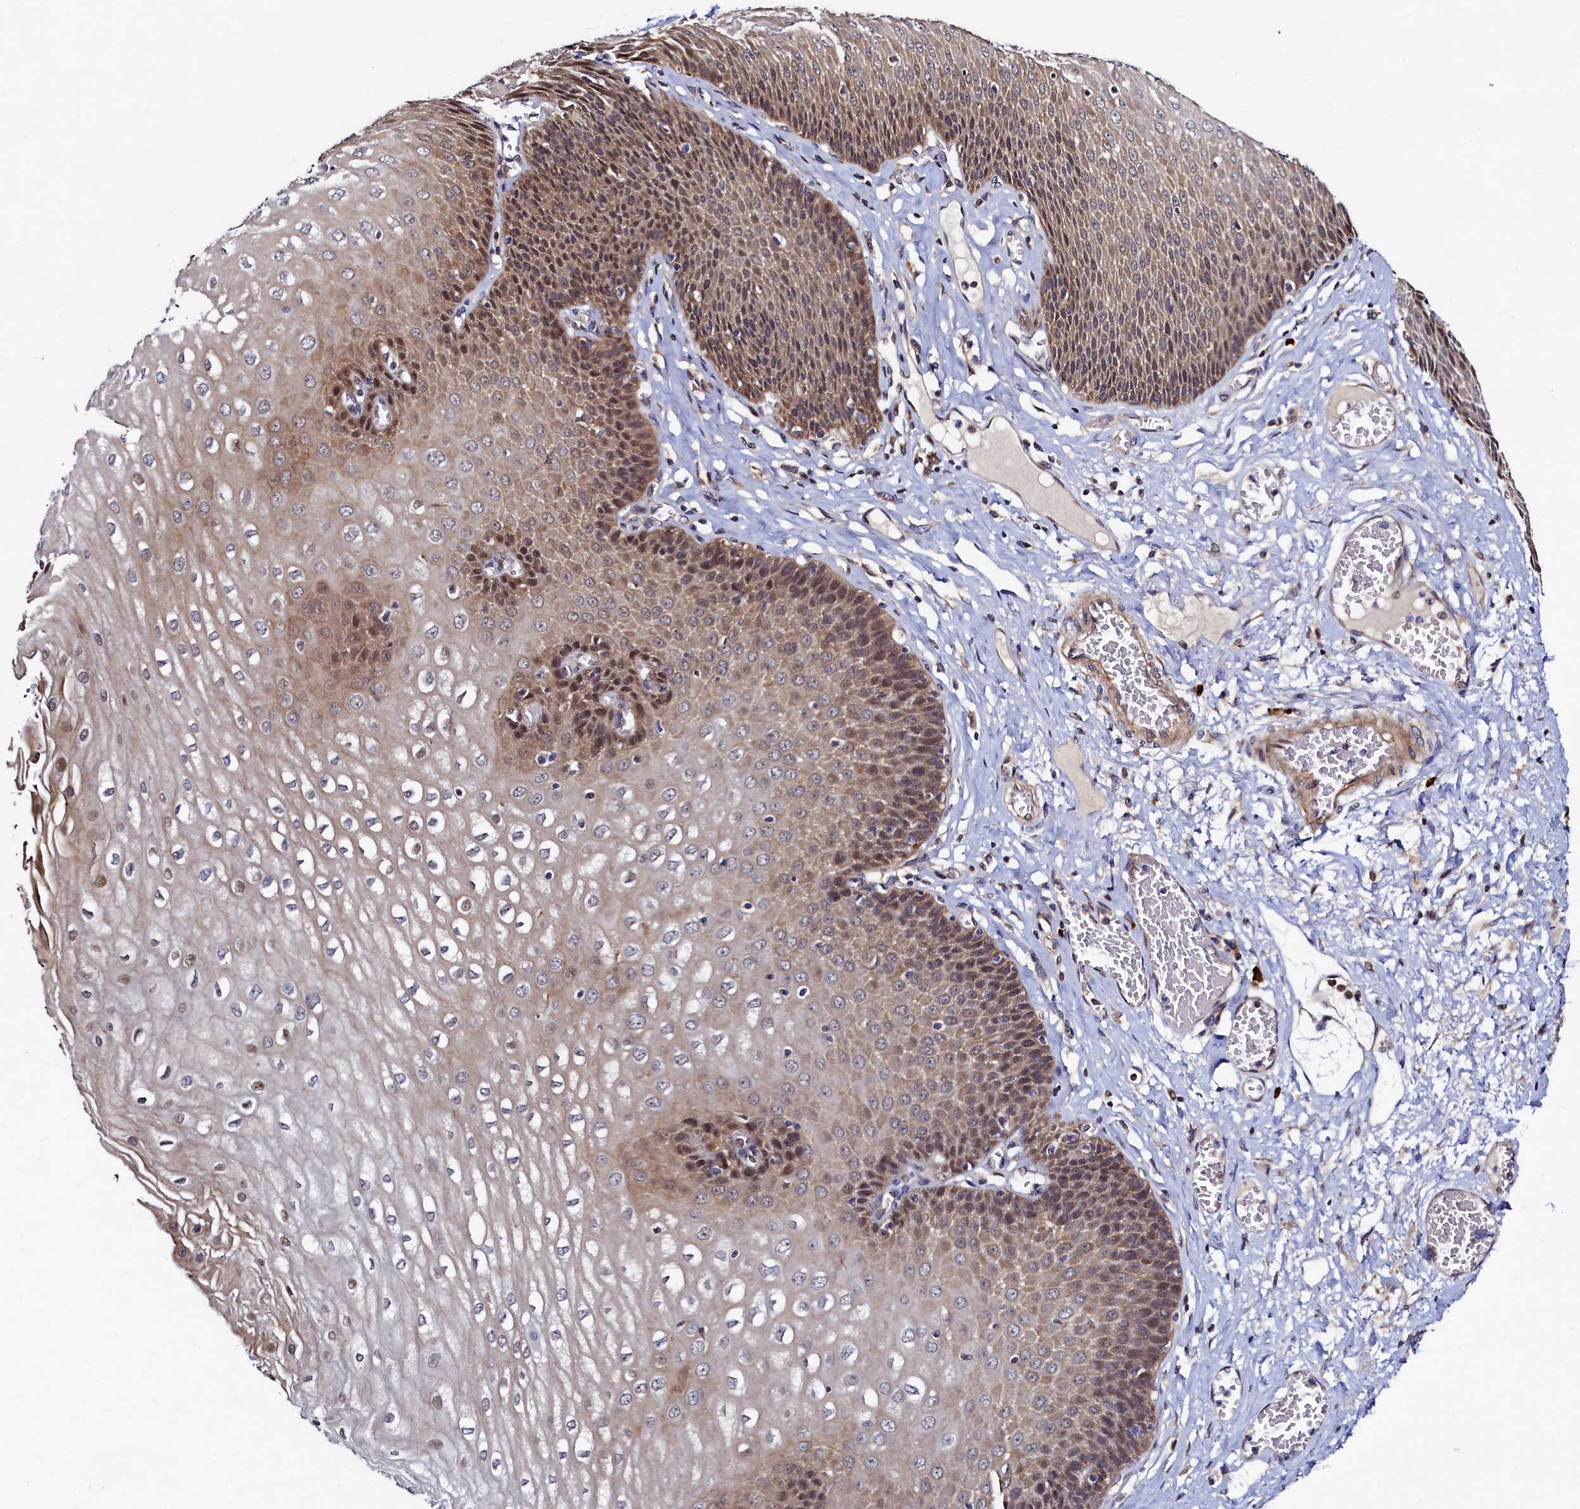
{"staining": {"intensity": "moderate", "quantity": "25%-75%", "location": "cytoplasmic/membranous,nuclear"}, "tissue": "esophagus", "cell_type": "Squamous epithelial cells", "image_type": "normal", "snomed": [{"axis": "morphology", "description": "Normal tissue, NOS"}, {"axis": "topography", "description": "Esophagus"}], "caption": "Immunohistochemical staining of unremarkable esophagus shows medium levels of moderate cytoplasmic/membranous,nuclear staining in about 25%-75% of squamous epithelial cells. (DAB (3,3'-diaminobenzidine) IHC with brightfield microscopy, high magnification).", "gene": "SLC16A14", "patient": {"sex": "male", "age": 60}}